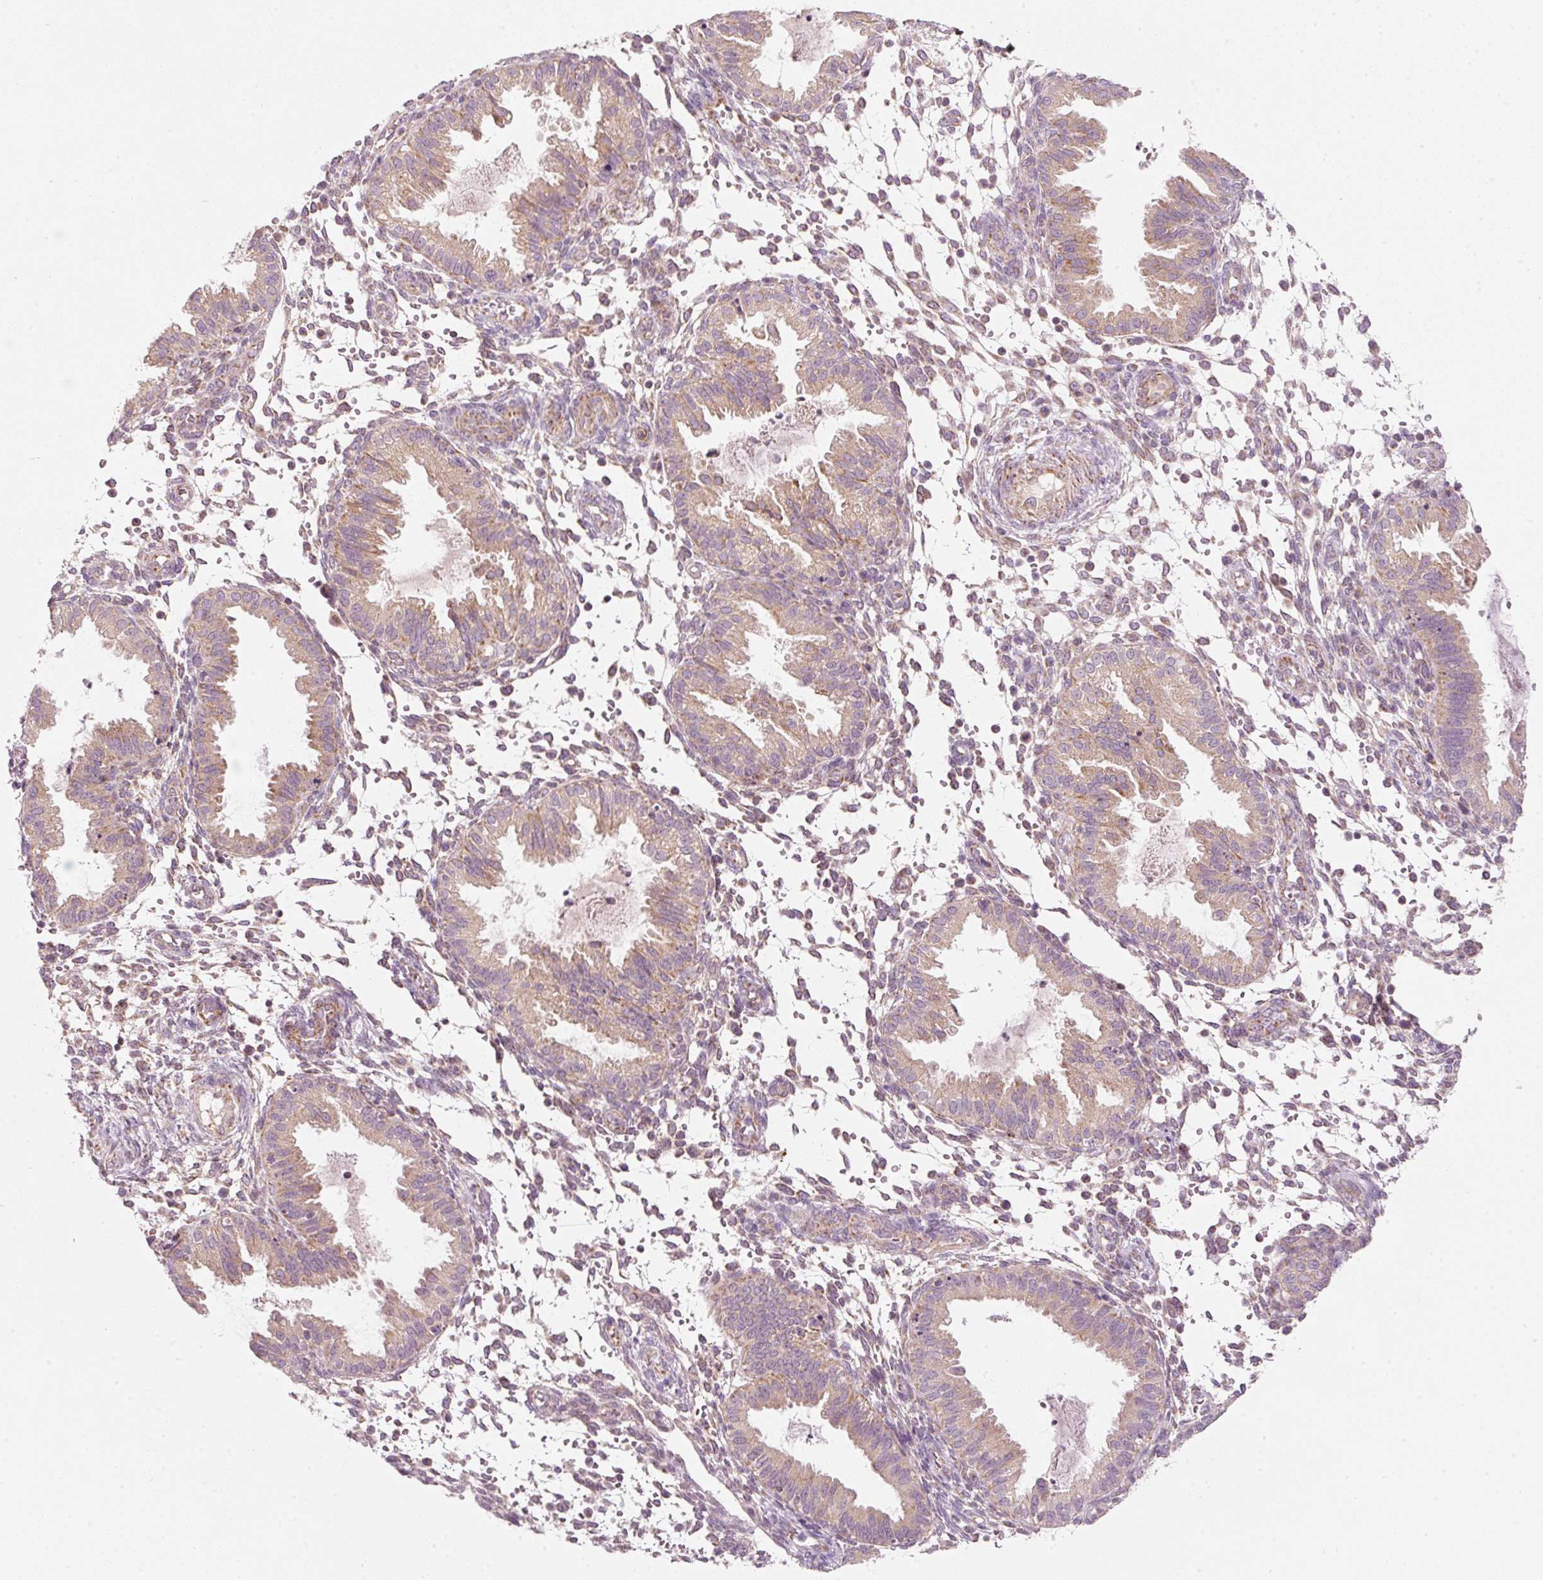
{"staining": {"intensity": "negative", "quantity": "none", "location": "none"}, "tissue": "endometrium", "cell_type": "Cells in endometrial stroma", "image_type": "normal", "snomed": [{"axis": "morphology", "description": "Normal tissue, NOS"}, {"axis": "topography", "description": "Endometrium"}], "caption": "DAB (3,3'-diaminobenzidine) immunohistochemical staining of normal human endometrium reveals no significant expression in cells in endometrial stroma.", "gene": "FAM78B", "patient": {"sex": "female", "age": 33}}